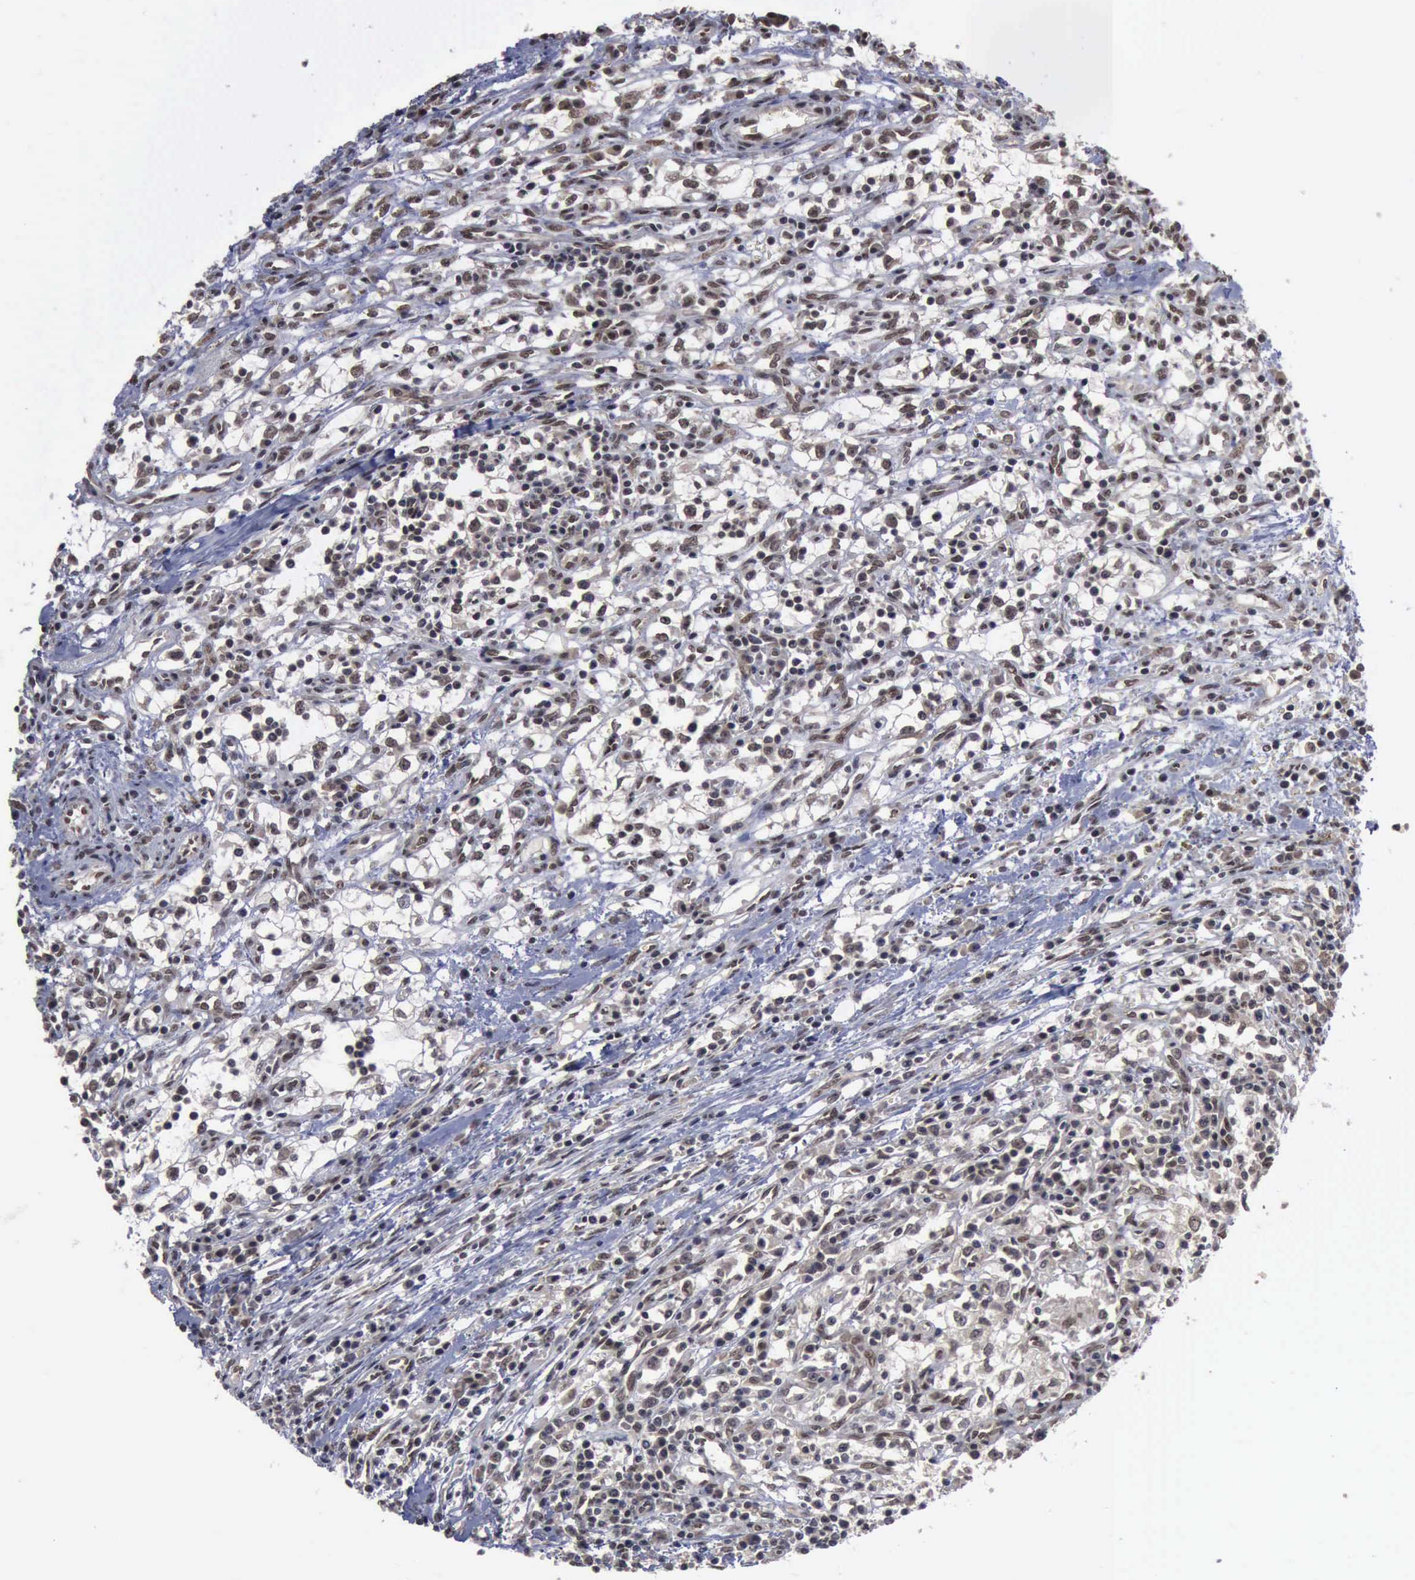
{"staining": {"intensity": "weak", "quantity": "25%-75%", "location": "nuclear"}, "tissue": "renal cancer", "cell_type": "Tumor cells", "image_type": "cancer", "snomed": [{"axis": "morphology", "description": "Adenocarcinoma, NOS"}, {"axis": "topography", "description": "Kidney"}], "caption": "IHC (DAB) staining of renal adenocarcinoma demonstrates weak nuclear protein positivity in about 25%-75% of tumor cells. The staining was performed using DAB (3,3'-diaminobenzidine), with brown indicating positive protein expression. Nuclei are stained blue with hematoxylin.", "gene": "RTCB", "patient": {"sex": "male", "age": 82}}